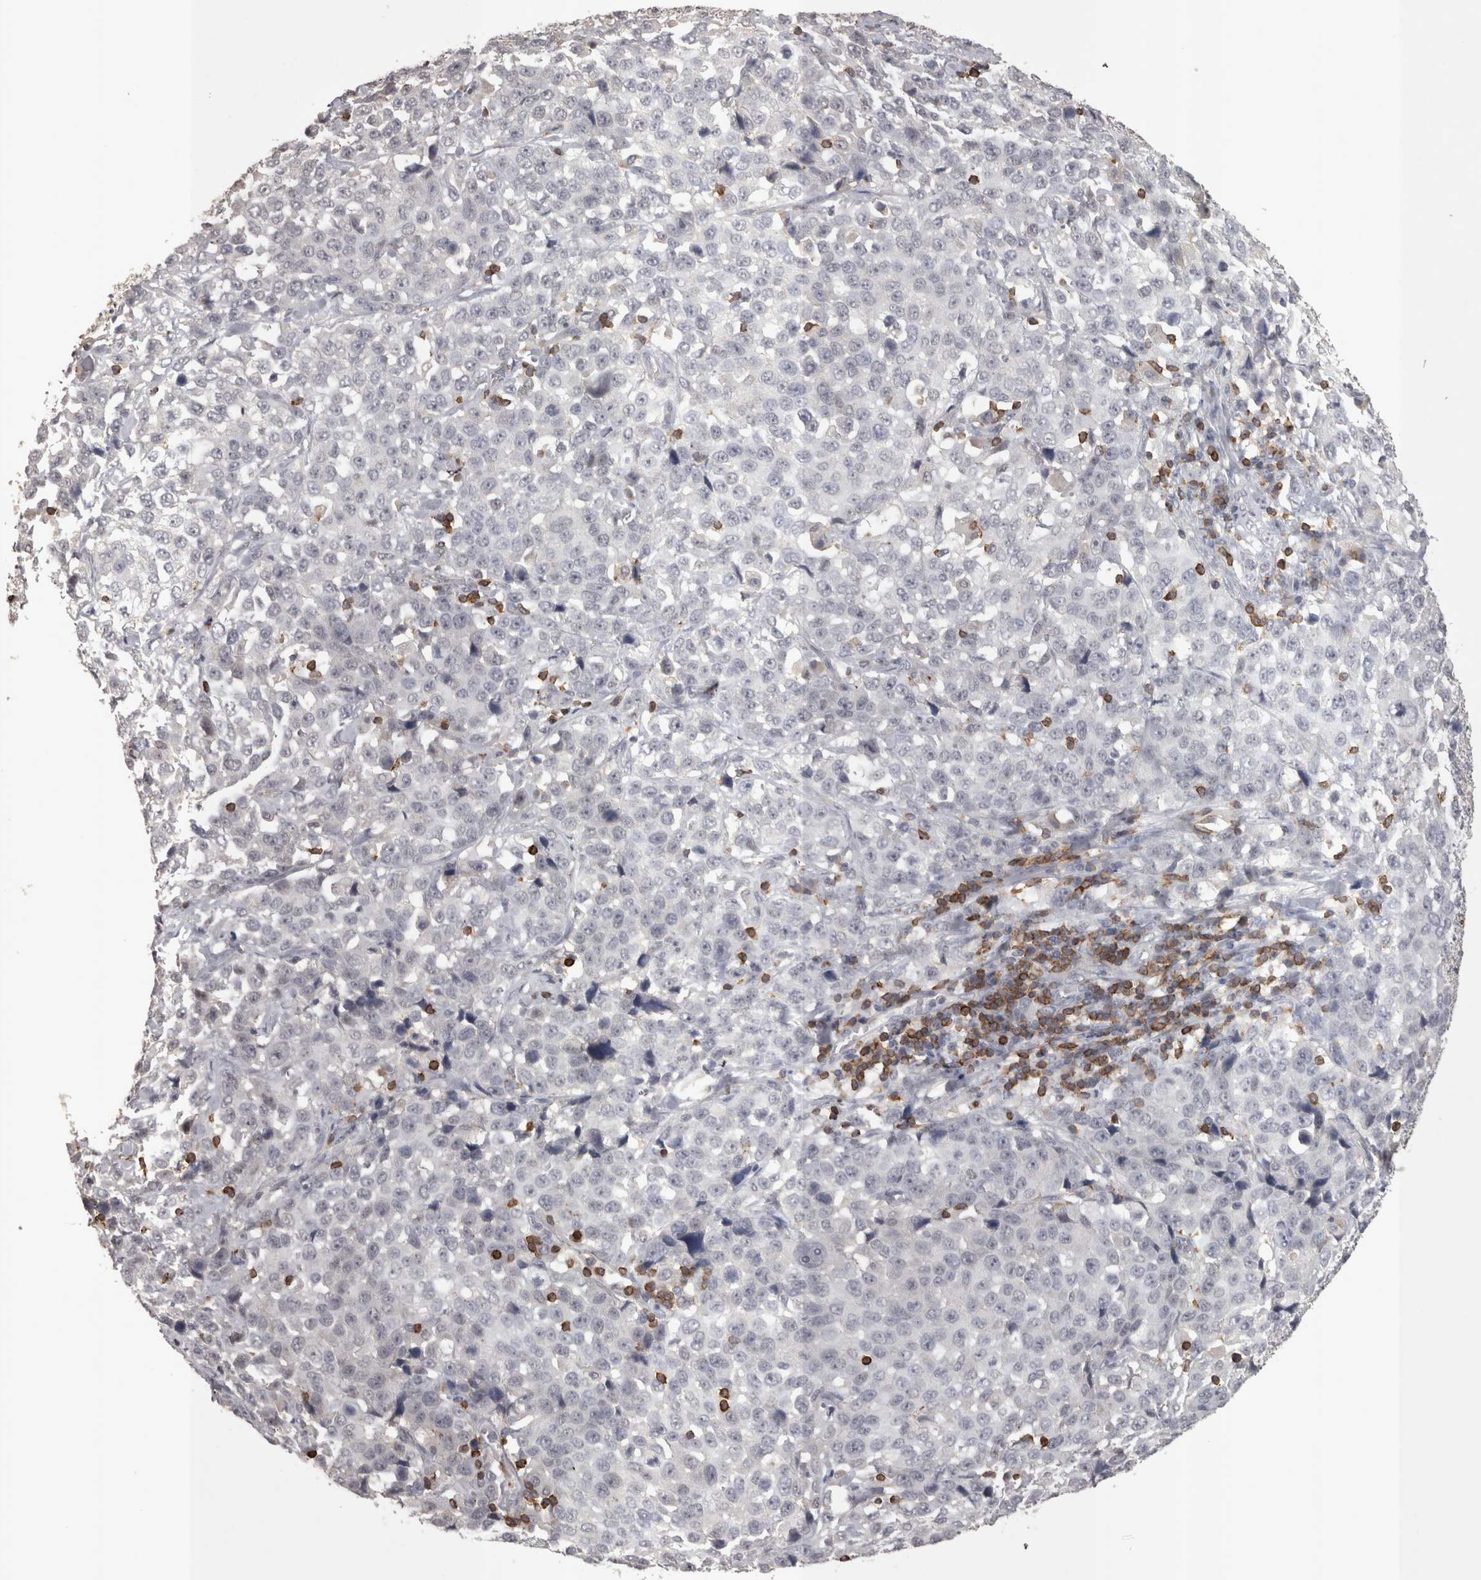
{"staining": {"intensity": "negative", "quantity": "none", "location": "none"}, "tissue": "stomach cancer", "cell_type": "Tumor cells", "image_type": "cancer", "snomed": [{"axis": "morphology", "description": "Normal tissue, NOS"}, {"axis": "morphology", "description": "Adenocarcinoma, NOS"}, {"axis": "topography", "description": "Stomach"}], "caption": "Tumor cells show no significant expression in stomach cancer.", "gene": "SKAP1", "patient": {"sex": "male", "age": 48}}